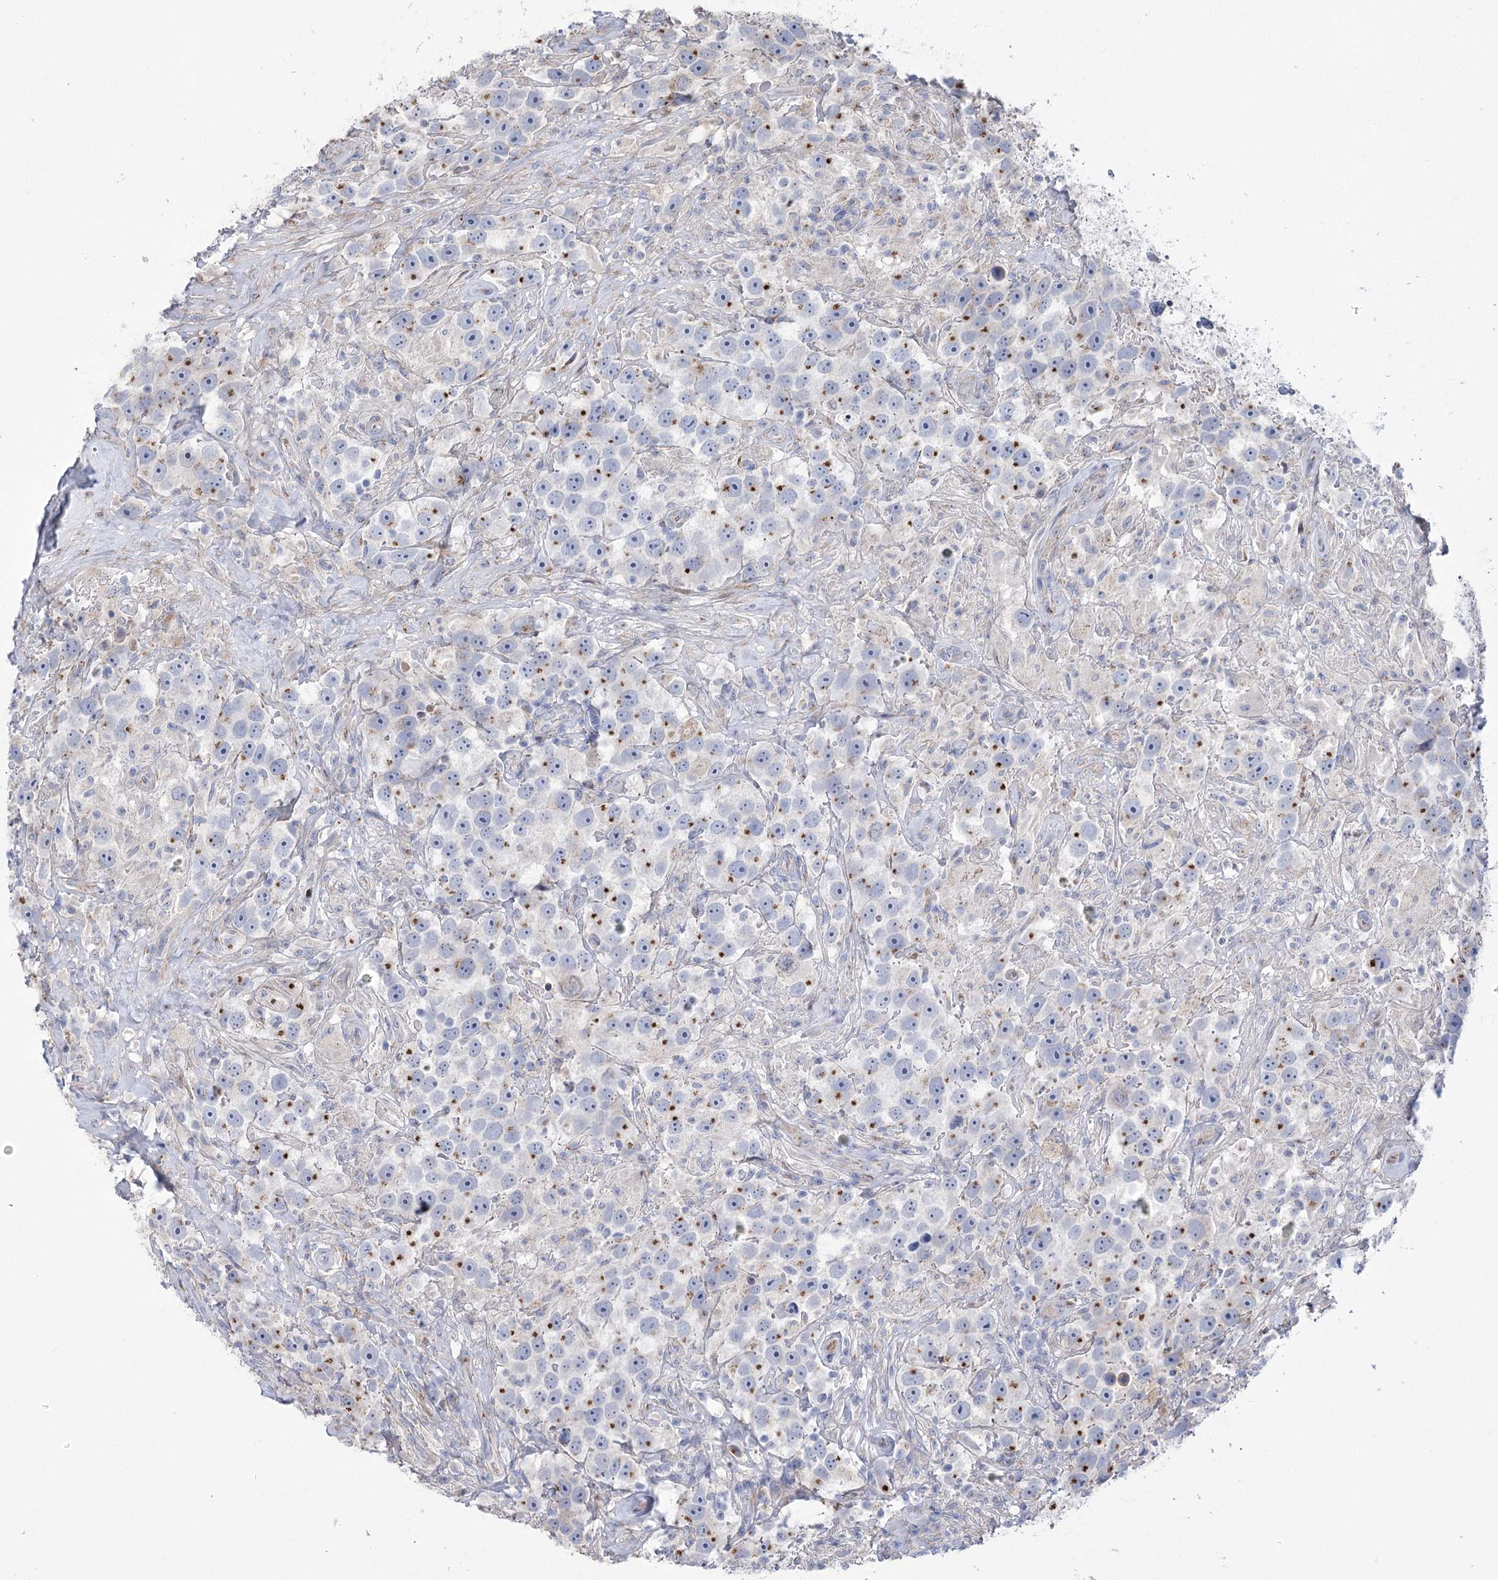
{"staining": {"intensity": "moderate", "quantity": "25%-75%", "location": "cytoplasmic/membranous"}, "tissue": "testis cancer", "cell_type": "Tumor cells", "image_type": "cancer", "snomed": [{"axis": "morphology", "description": "Seminoma, NOS"}, {"axis": "topography", "description": "Testis"}], "caption": "Immunohistochemical staining of testis cancer (seminoma) exhibits medium levels of moderate cytoplasmic/membranous protein staining in approximately 25%-75% of tumor cells.", "gene": "NME7", "patient": {"sex": "male", "age": 49}}